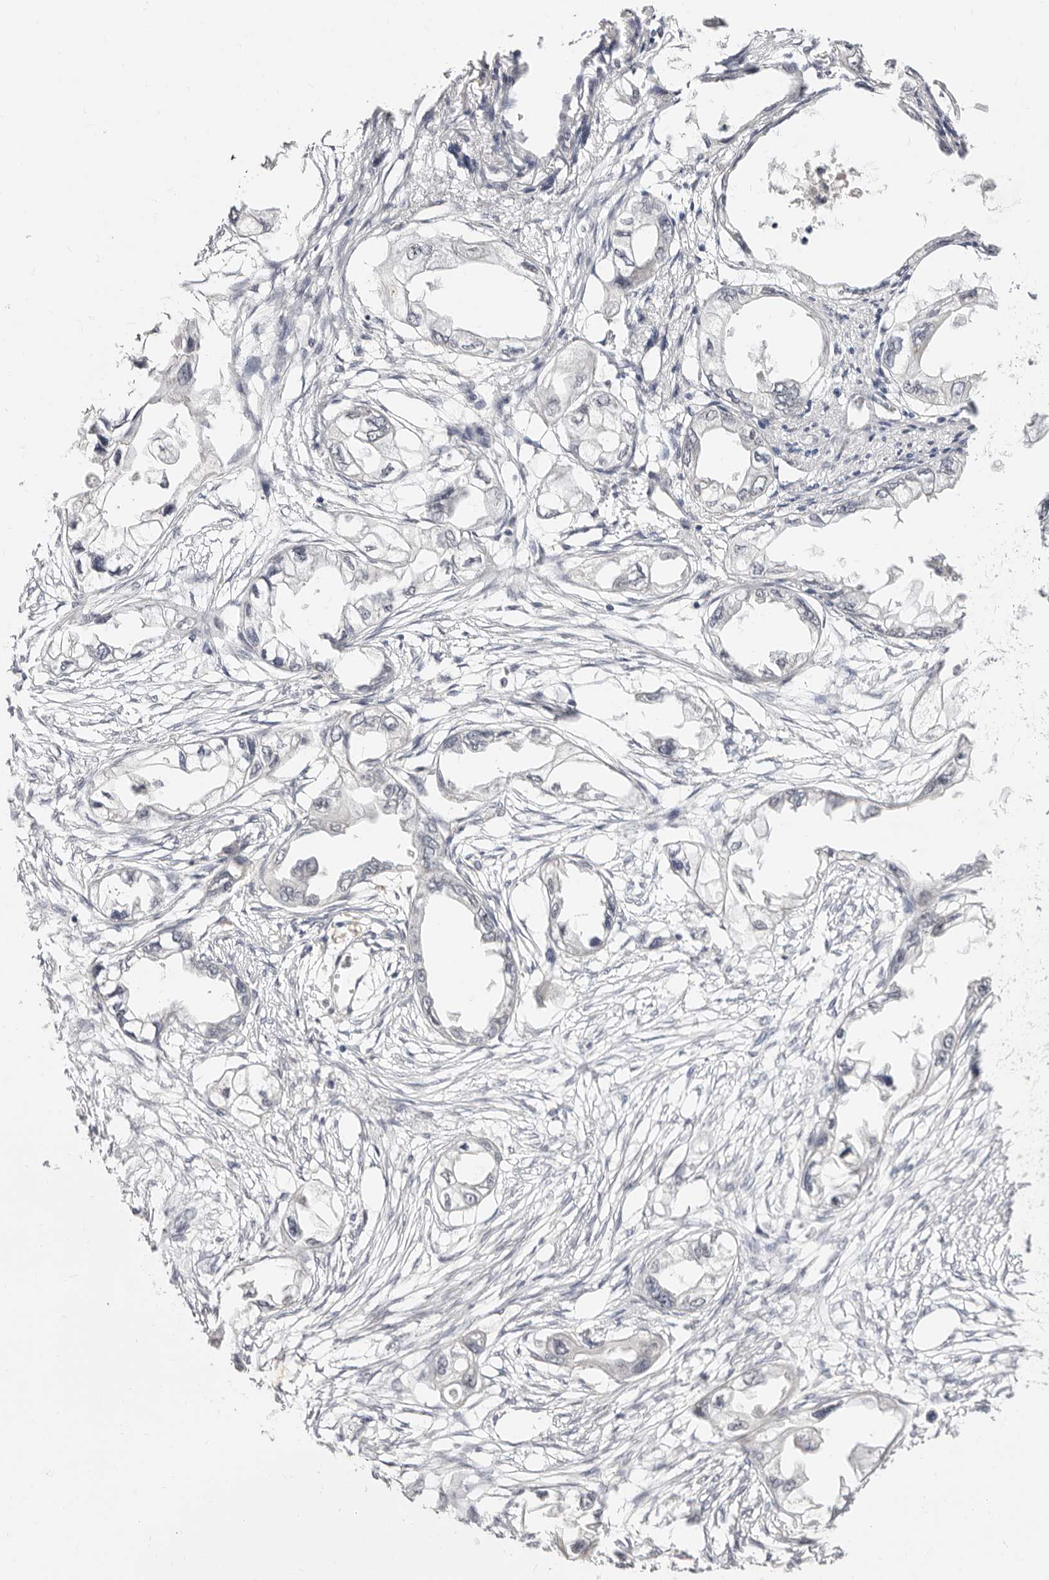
{"staining": {"intensity": "negative", "quantity": "none", "location": "none"}, "tissue": "endometrial cancer", "cell_type": "Tumor cells", "image_type": "cancer", "snomed": [{"axis": "morphology", "description": "Adenocarcinoma, NOS"}, {"axis": "morphology", "description": "Adenocarcinoma, metastatic, NOS"}, {"axis": "topography", "description": "Adipose tissue"}, {"axis": "topography", "description": "Endometrium"}], "caption": "A high-resolution image shows immunohistochemistry (IHC) staining of adenocarcinoma (endometrial), which demonstrates no significant expression in tumor cells. (DAB (3,3'-diaminobenzidine) IHC, high magnification).", "gene": "LCORL", "patient": {"sex": "female", "age": 67}}